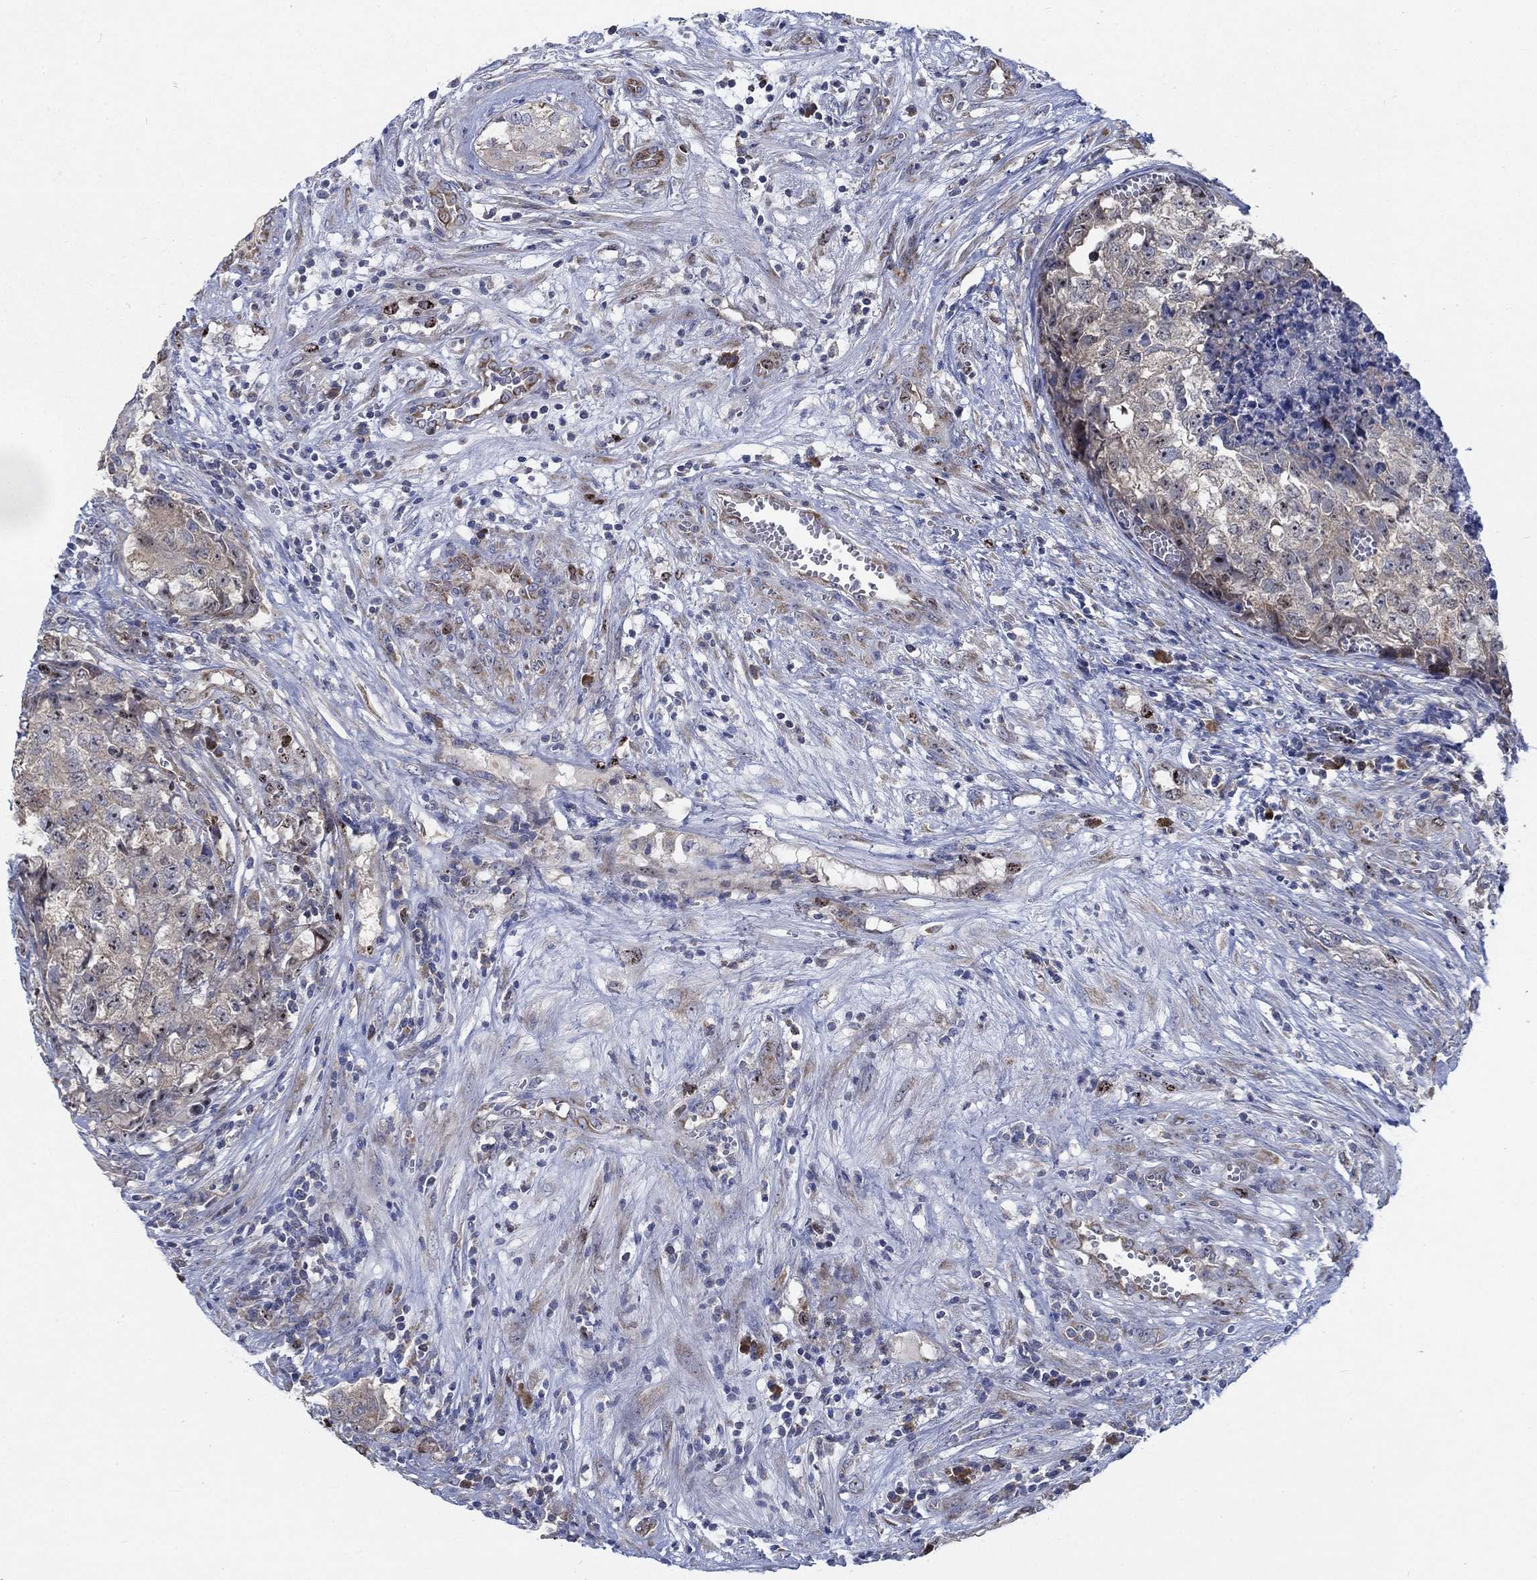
{"staining": {"intensity": "negative", "quantity": "none", "location": "none"}, "tissue": "testis cancer", "cell_type": "Tumor cells", "image_type": "cancer", "snomed": [{"axis": "morphology", "description": "Seminoma, NOS"}, {"axis": "morphology", "description": "Carcinoma, Embryonal, NOS"}, {"axis": "topography", "description": "Testis"}], "caption": "There is no significant expression in tumor cells of testis seminoma. (DAB immunohistochemistry (IHC) visualized using brightfield microscopy, high magnification).", "gene": "MMP24", "patient": {"sex": "male", "age": 22}}